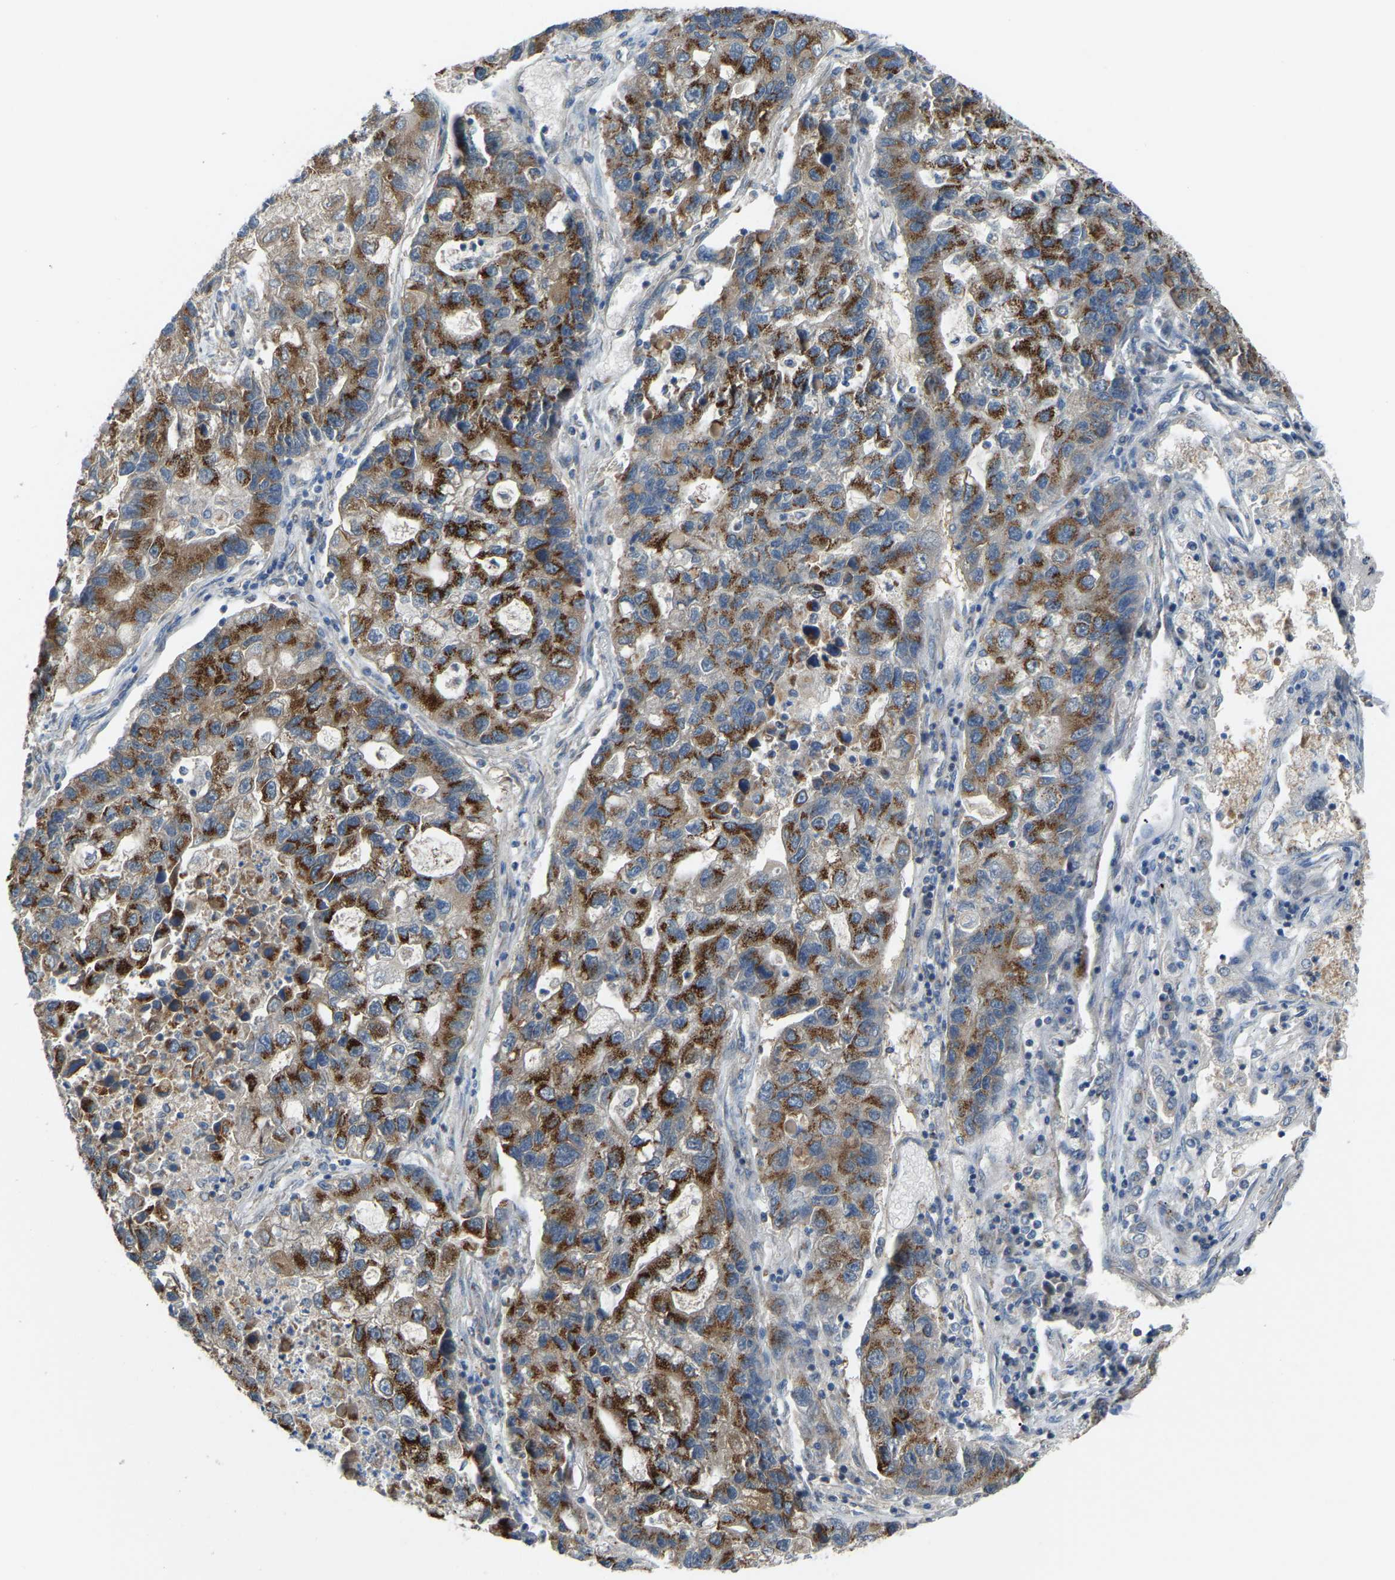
{"staining": {"intensity": "strong", "quantity": ">75%", "location": "cytoplasmic/membranous"}, "tissue": "lung cancer", "cell_type": "Tumor cells", "image_type": "cancer", "snomed": [{"axis": "morphology", "description": "Adenocarcinoma, NOS"}, {"axis": "topography", "description": "Lung"}], "caption": "Human lung cancer (adenocarcinoma) stained for a protein (brown) reveals strong cytoplasmic/membranous positive positivity in about >75% of tumor cells.", "gene": "CANT1", "patient": {"sex": "female", "age": 51}}